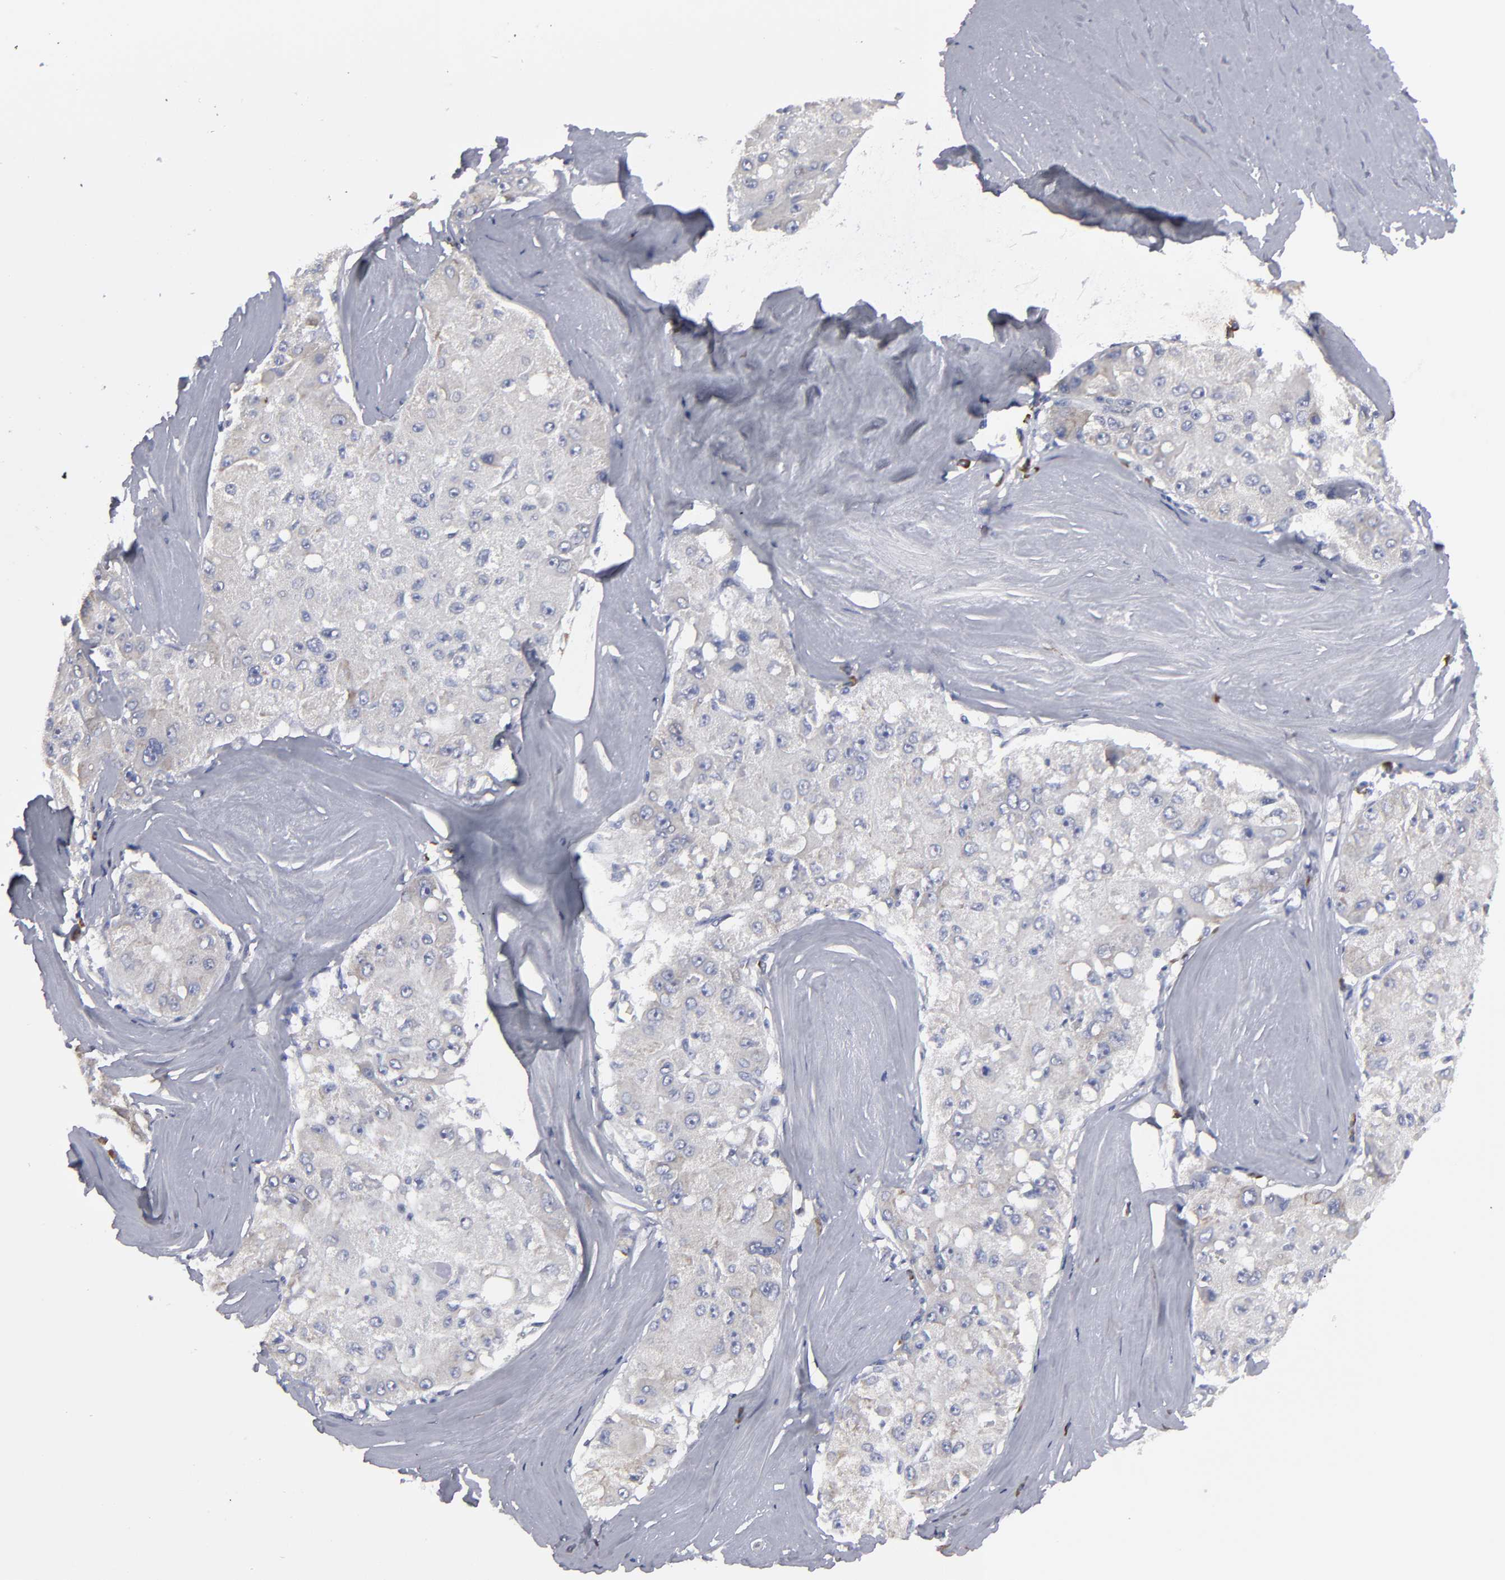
{"staining": {"intensity": "weak", "quantity": ">75%", "location": "cytoplasmic/membranous"}, "tissue": "liver cancer", "cell_type": "Tumor cells", "image_type": "cancer", "snomed": [{"axis": "morphology", "description": "Carcinoma, Hepatocellular, NOS"}, {"axis": "topography", "description": "Liver"}], "caption": "Immunohistochemistry (IHC) of human liver cancer (hepatocellular carcinoma) reveals low levels of weak cytoplasmic/membranous expression in about >75% of tumor cells.", "gene": "CCDC80", "patient": {"sex": "male", "age": 80}}